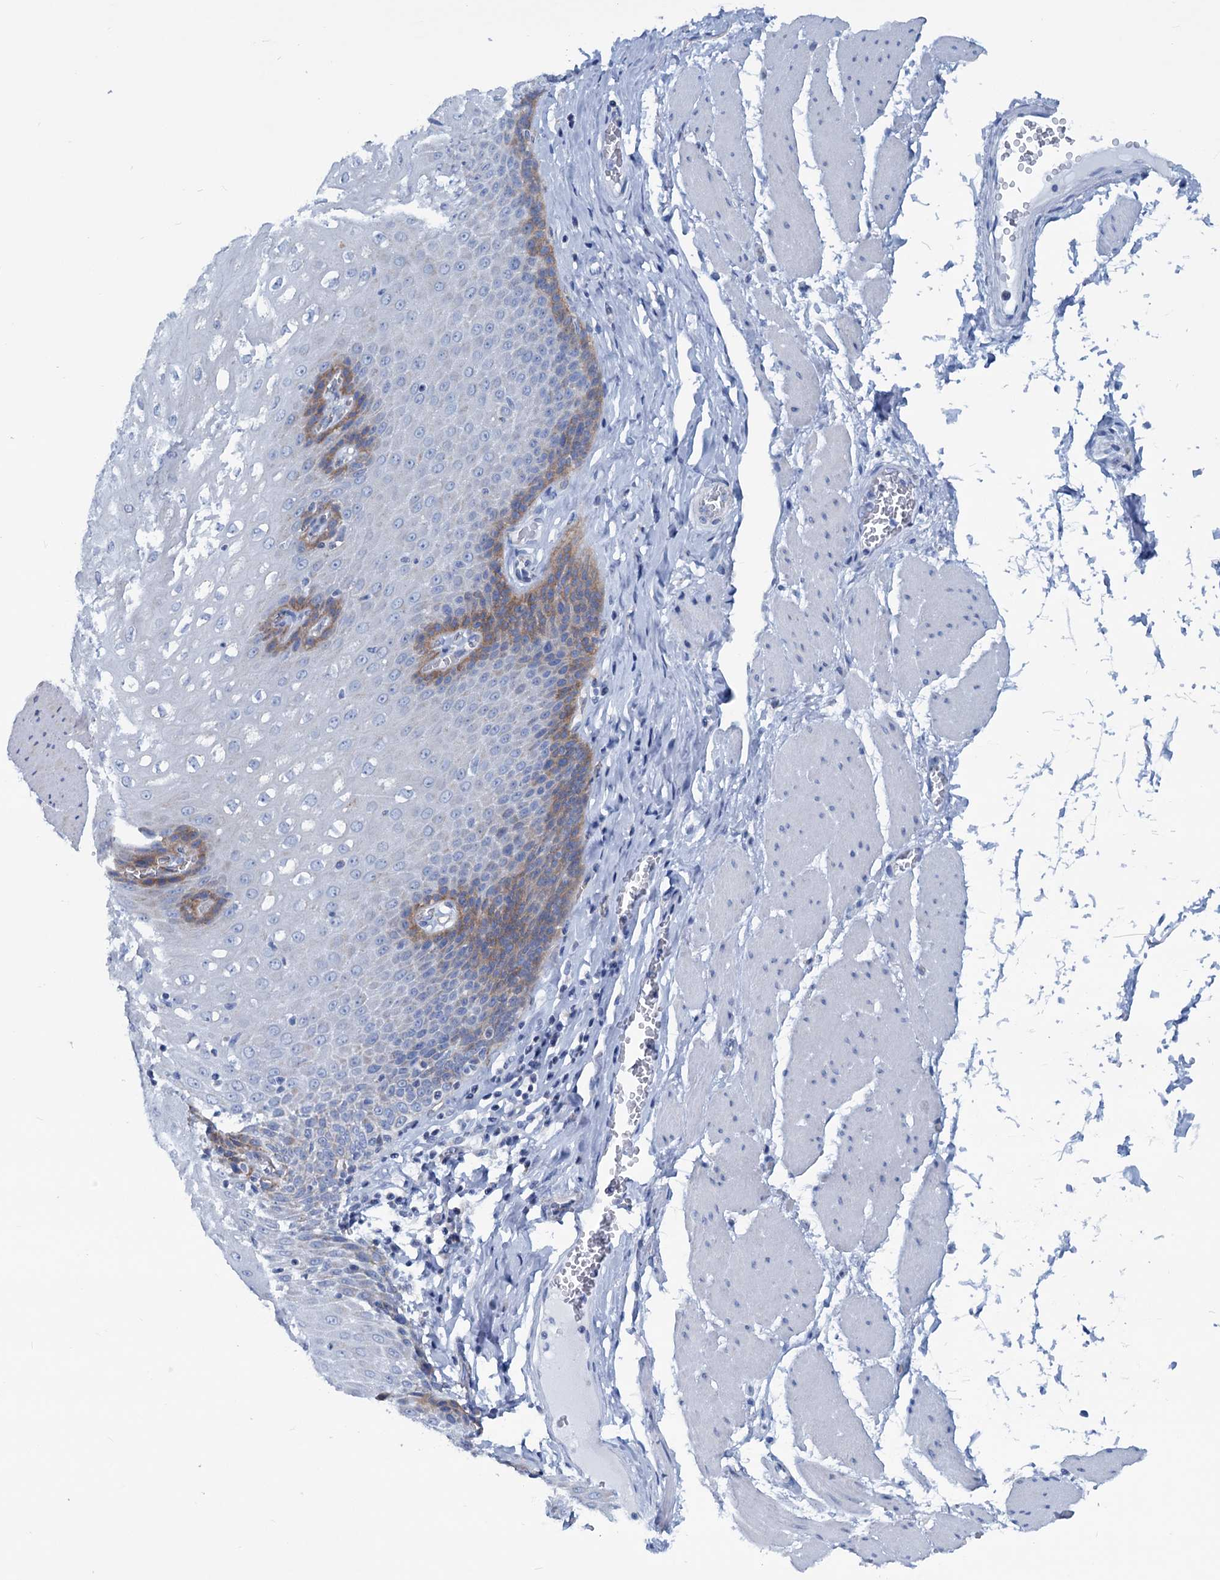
{"staining": {"intensity": "moderate", "quantity": "<25%", "location": "cytoplasmic/membranous"}, "tissue": "esophagus", "cell_type": "Squamous epithelial cells", "image_type": "normal", "snomed": [{"axis": "morphology", "description": "Normal tissue, NOS"}, {"axis": "topography", "description": "Esophagus"}], "caption": "Immunohistochemistry micrograph of normal esophagus: human esophagus stained using IHC displays low levels of moderate protein expression localized specifically in the cytoplasmic/membranous of squamous epithelial cells, appearing as a cytoplasmic/membranous brown color.", "gene": "SLC1A3", "patient": {"sex": "male", "age": 60}}